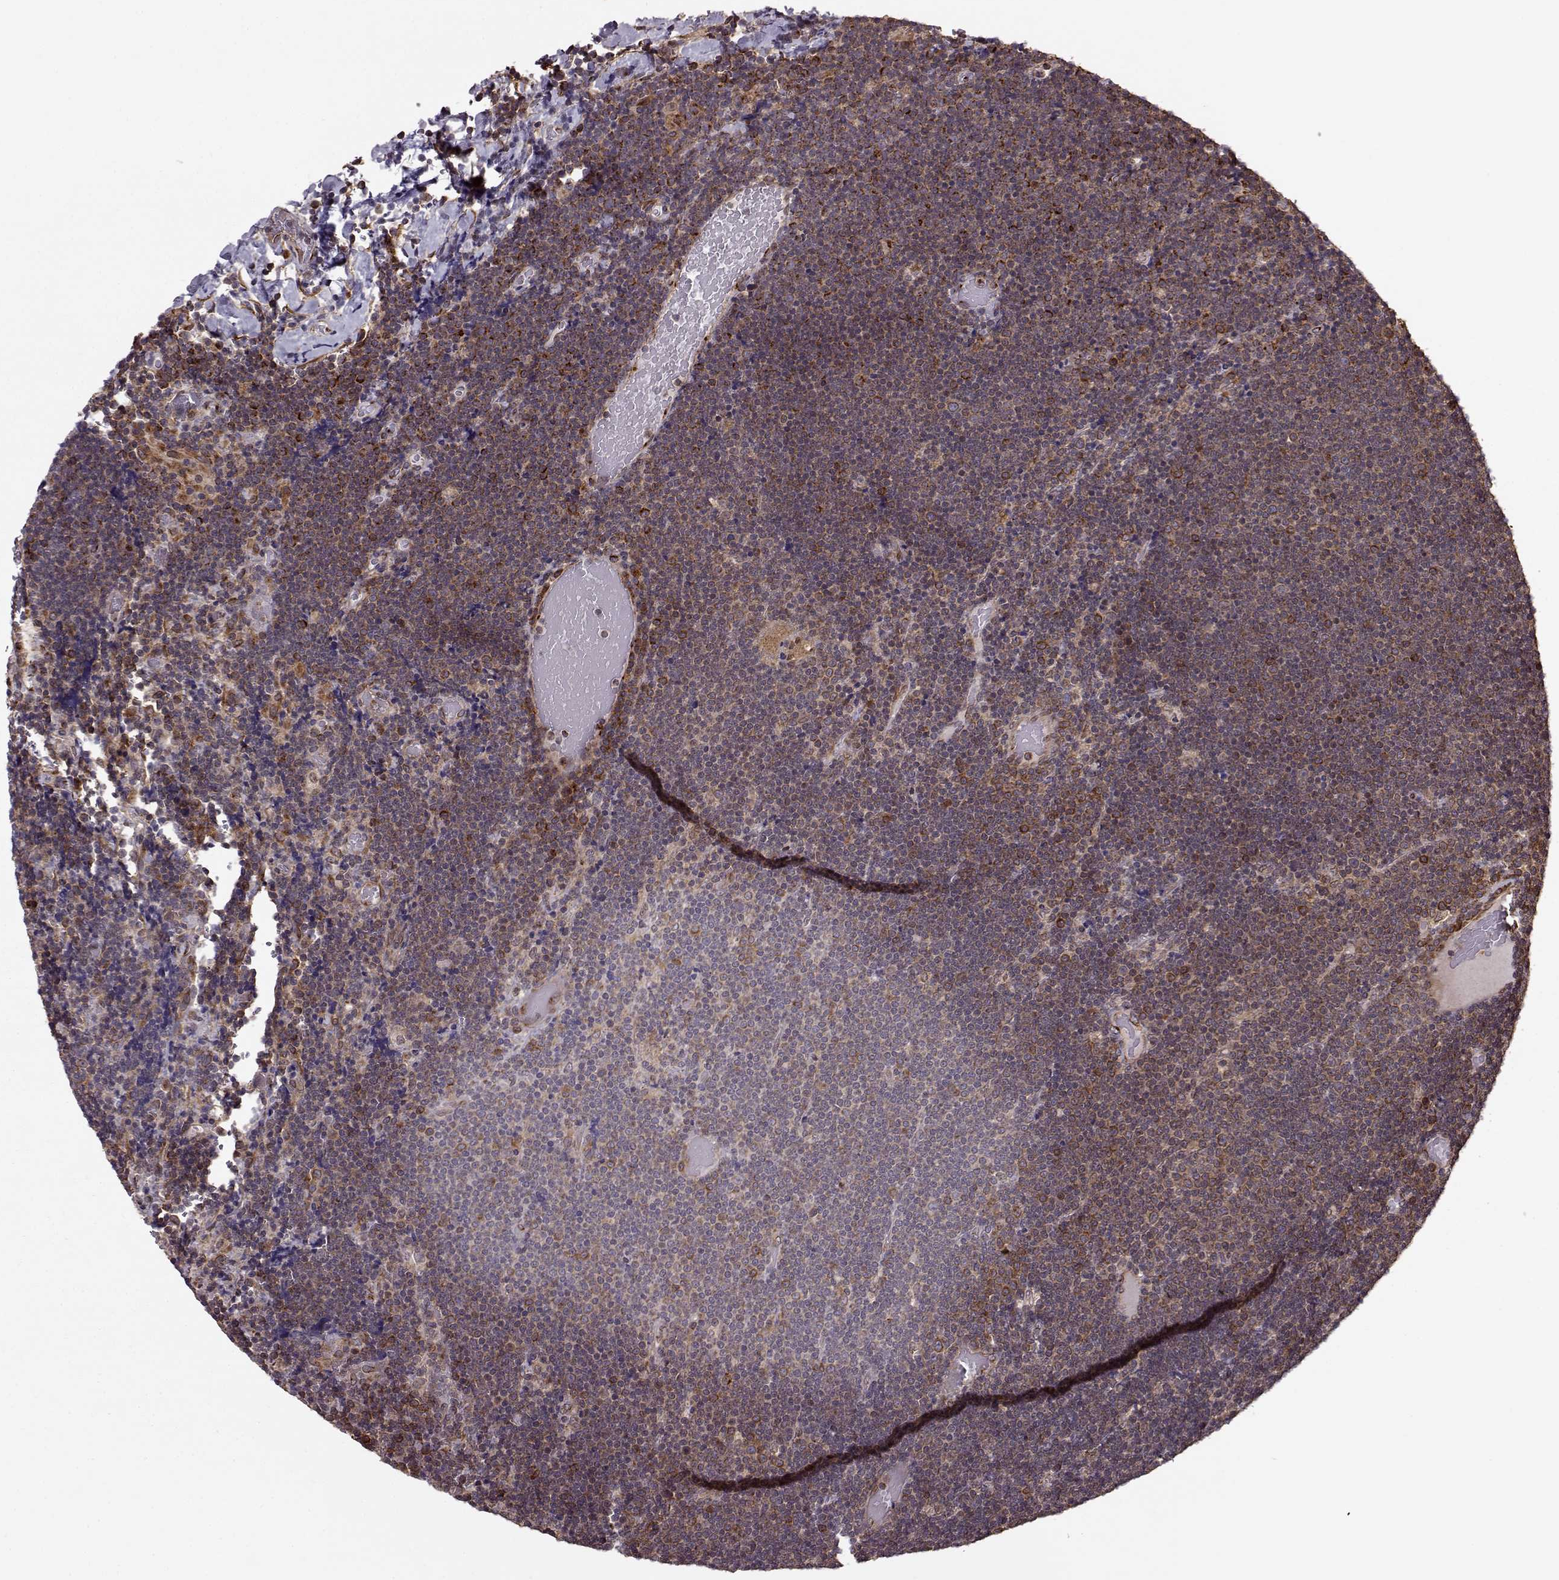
{"staining": {"intensity": "moderate", "quantity": "25%-75%", "location": "cytoplasmic/membranous"}, "tissue": "lymphoma", "cell_type": "Tumor cells", "image_type": "cancer", "snomed": [{"axis": "morphology", "description": "Malignant lymphoma, non-Hodgkin's type, Low grade"}, {"axis": "topography", "description": "Brain"}], "caption": "This micrograph reveals low-grade malignant lymphoma, non-Hodgkin's type stained with IHC to label a protein in brown. The cytoplasmic/membranous of tumor cells show moderate positivity for the protein. Nuclei are counter-stained blue.", "gene": "YIPF5", "patient": {"sex": "female", "age": 66}}